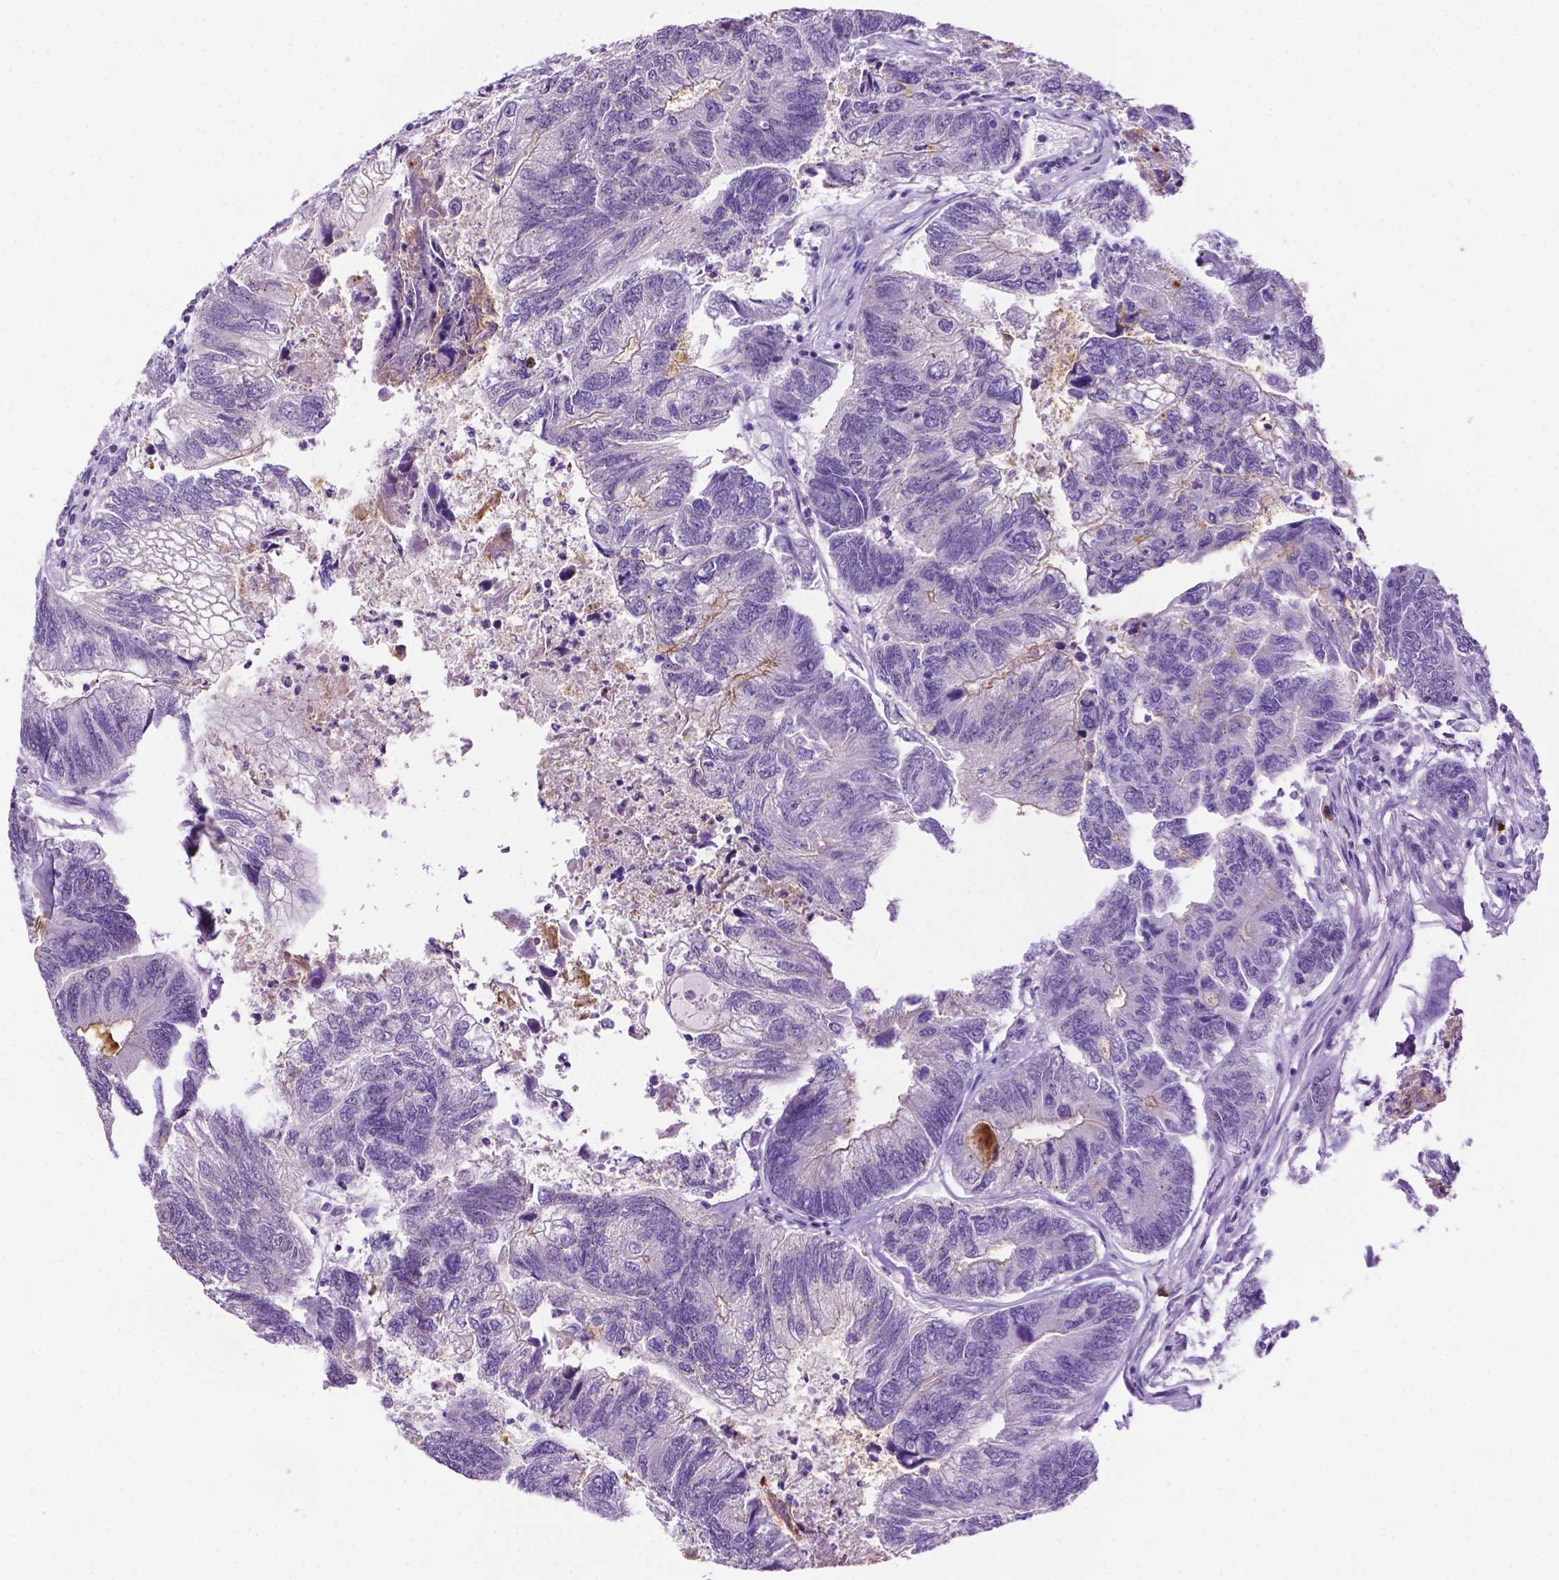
{"staining": {"intensity": "negative", "quantity": "none", "location": "none"}, "tissue": "colorectal cancer", "cell_type": "Tumor cells", "image_type": "cancer", "snomed": [{"axis": "morphology", "description": "Adenocarcinoma, NOS"}, {"axis": "topography", "description": "Colon"}], "caption": "High power microscopy photomicrograph of an IHC image of colorectal cancer, revealing no significant positivity in tumor cells.", "gene": "MMP27", "patient": {"sex": "female", "age": 67}}